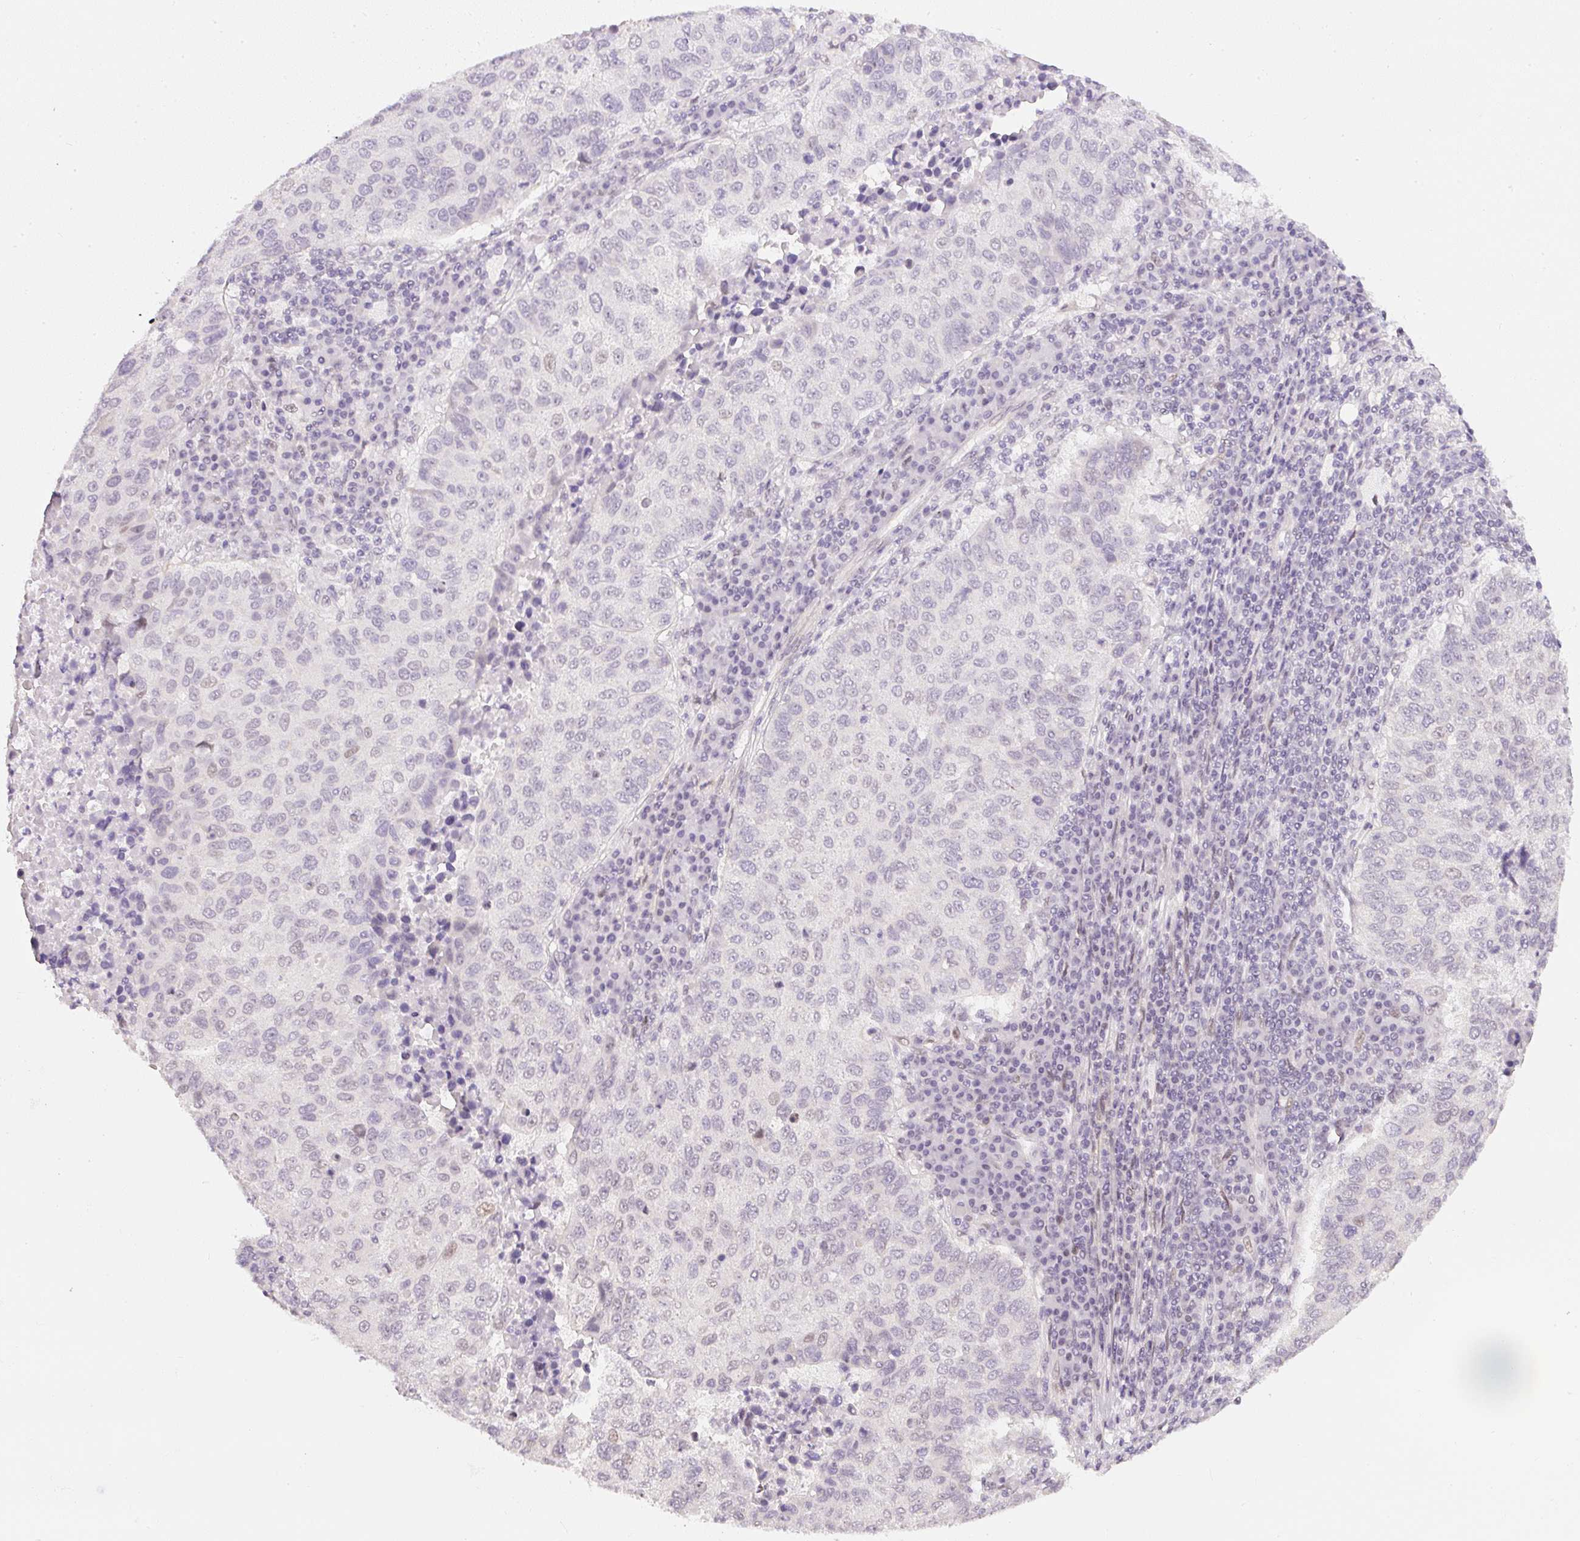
{"staining": {"intensity": "weak", "quantity": "<25%", "location": "nuclear"}, "tissue": "lung cancer", "cell_type": "Tumor cells", "image_type": "cancer", "snomed": [{"axis": "morphology", "description": "Squamous cell carcinoma, NOS"}, {"axis": "topography", "description": "Lung"}], "caption": "The immunohistochemistry (IHC) micrograph has no significant positivity in tumor cells of lung cancer tissue.", "gene": "DPPA4", "patient": {"sex": "male", "age": 73}}